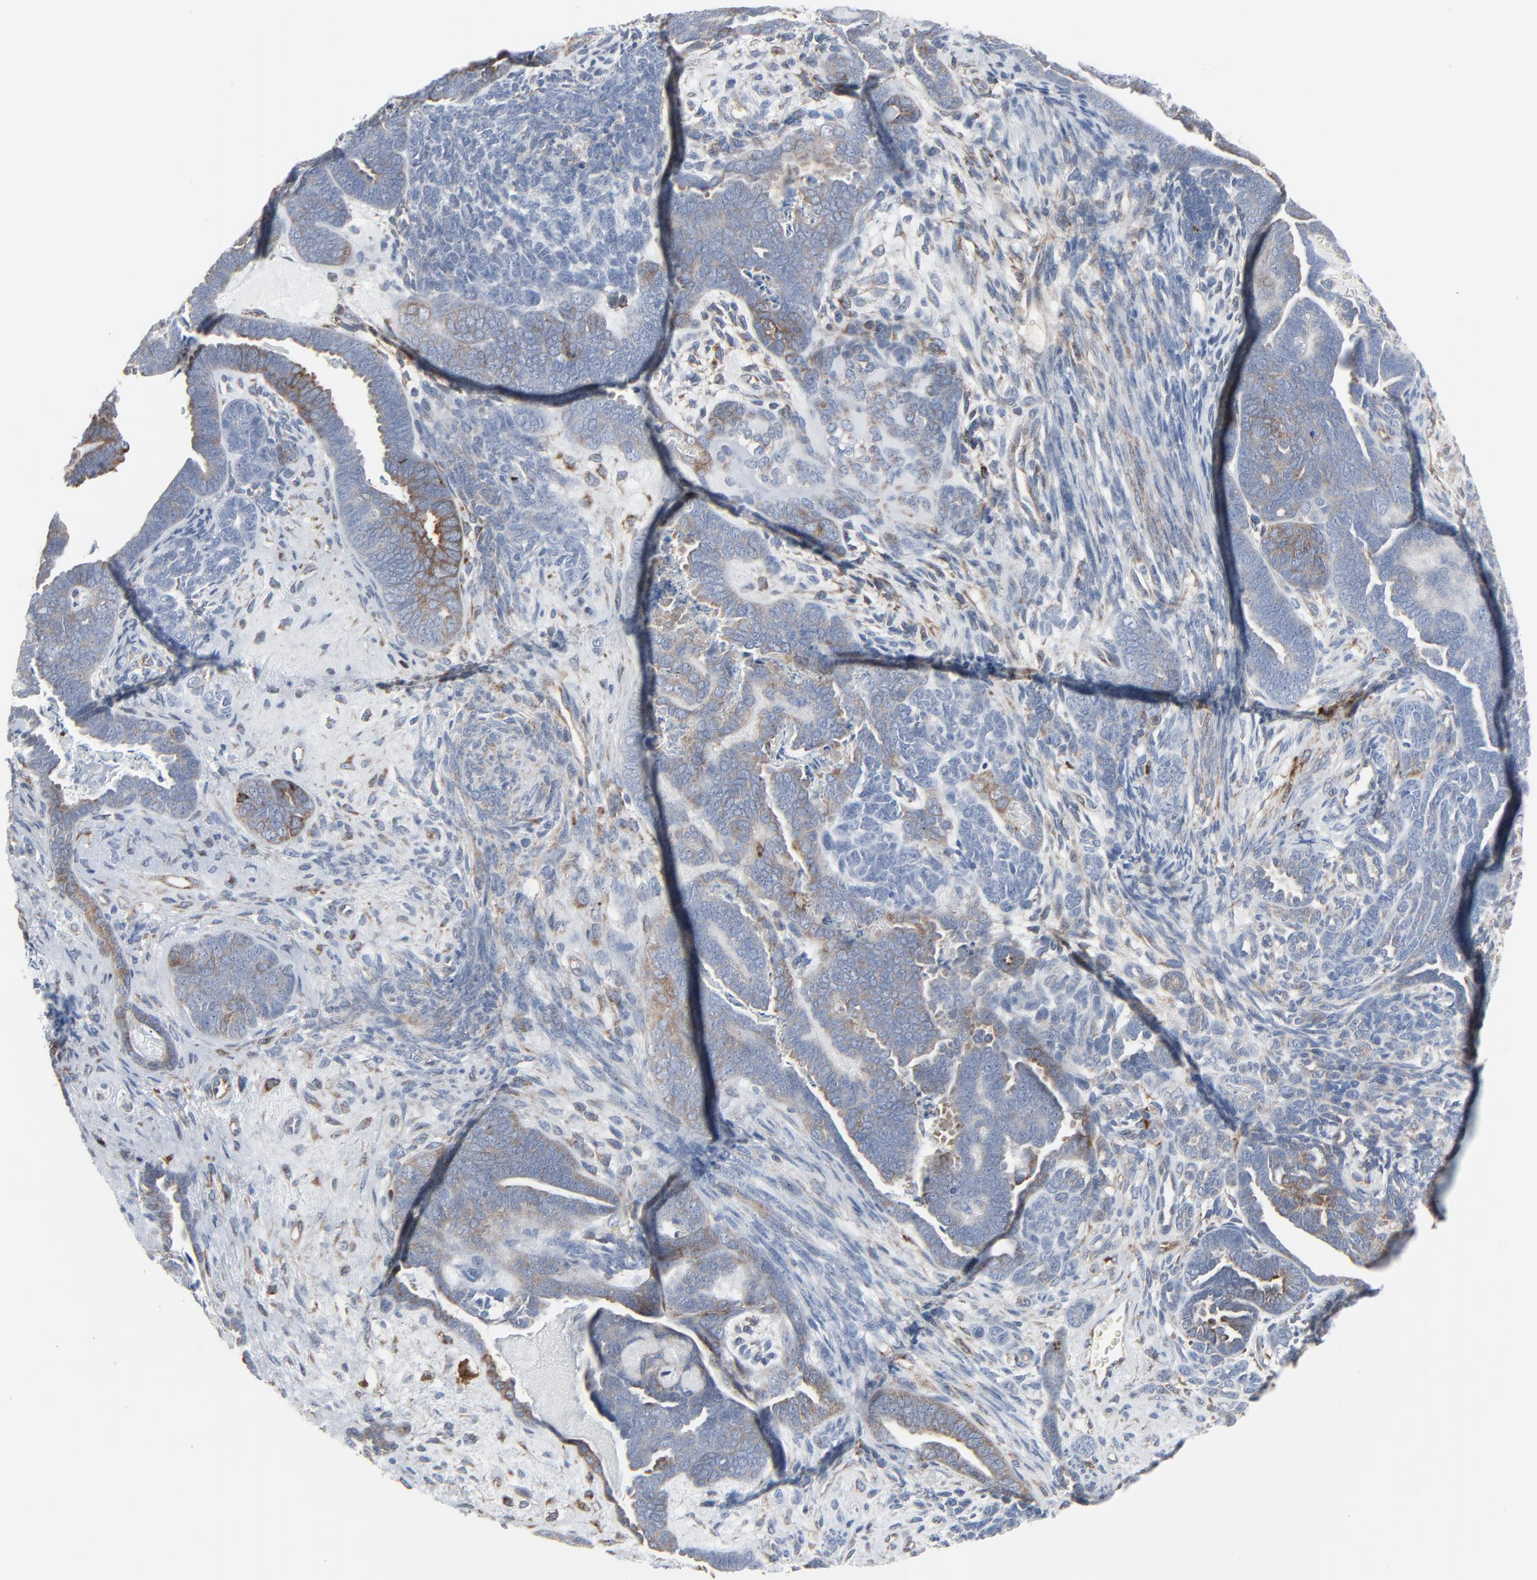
{"staining": {"intensity": "weak", "quantity": "<25%", "location": "cytoplasmic/membranous"}, "tissue": "endometrial cancer", "cell_type": "Tumor cells", "image_type": "cancer", "snomed": [{"axis": "morphology", "description": "Neoplasm, malignant, NOS"}, {"axis": "topography", "description": "Endometrium"}], "caption": "Tumor cells are negative for brown protein staining in malignant neoplasm (endometrial). The staining is performed using DAB brown chromogen with nuclei counter-stained in using hematoxylin.", "gene": "OPTN", "patient": {"sex": "female", "age": 74}}